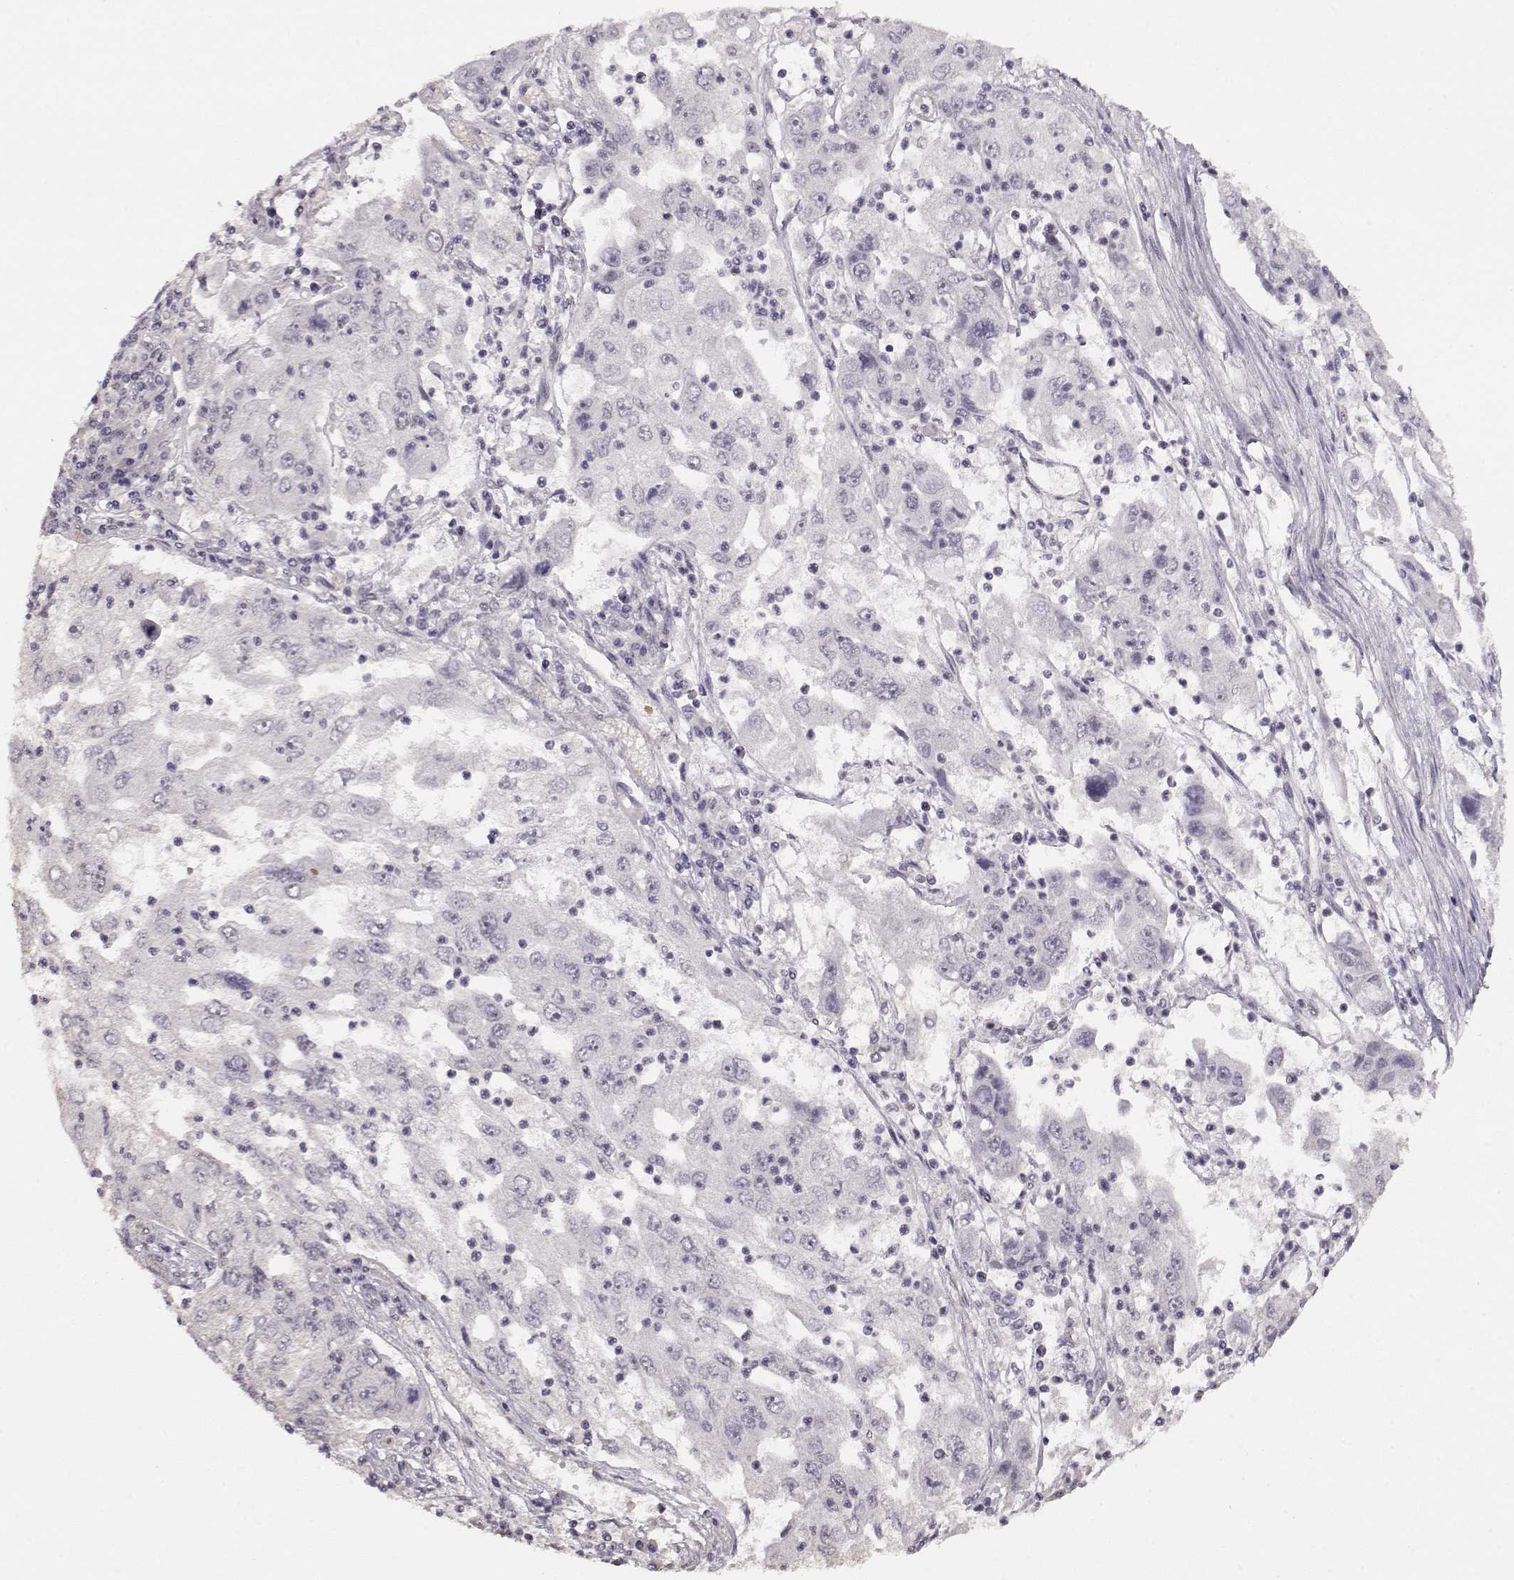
{"staining": {"intensity": "negative", "quantity": "none", "location": "none"}, "tissue": "cervical cancer", "cell_type": "Tumor cells", "image_type": "cancer", "snomed": [{"axis": "morphology", "description": "Squamous cell carcinoma, NOS"}, {"axis": "topography", "description": "Cervix"}], "caption": "Human cervical cancer stained for a protein using immunohistochemistry exhibits no positivity in tumor cells.", "gene": "PCP4", "patient": {"sex": "female", "age": 36}}